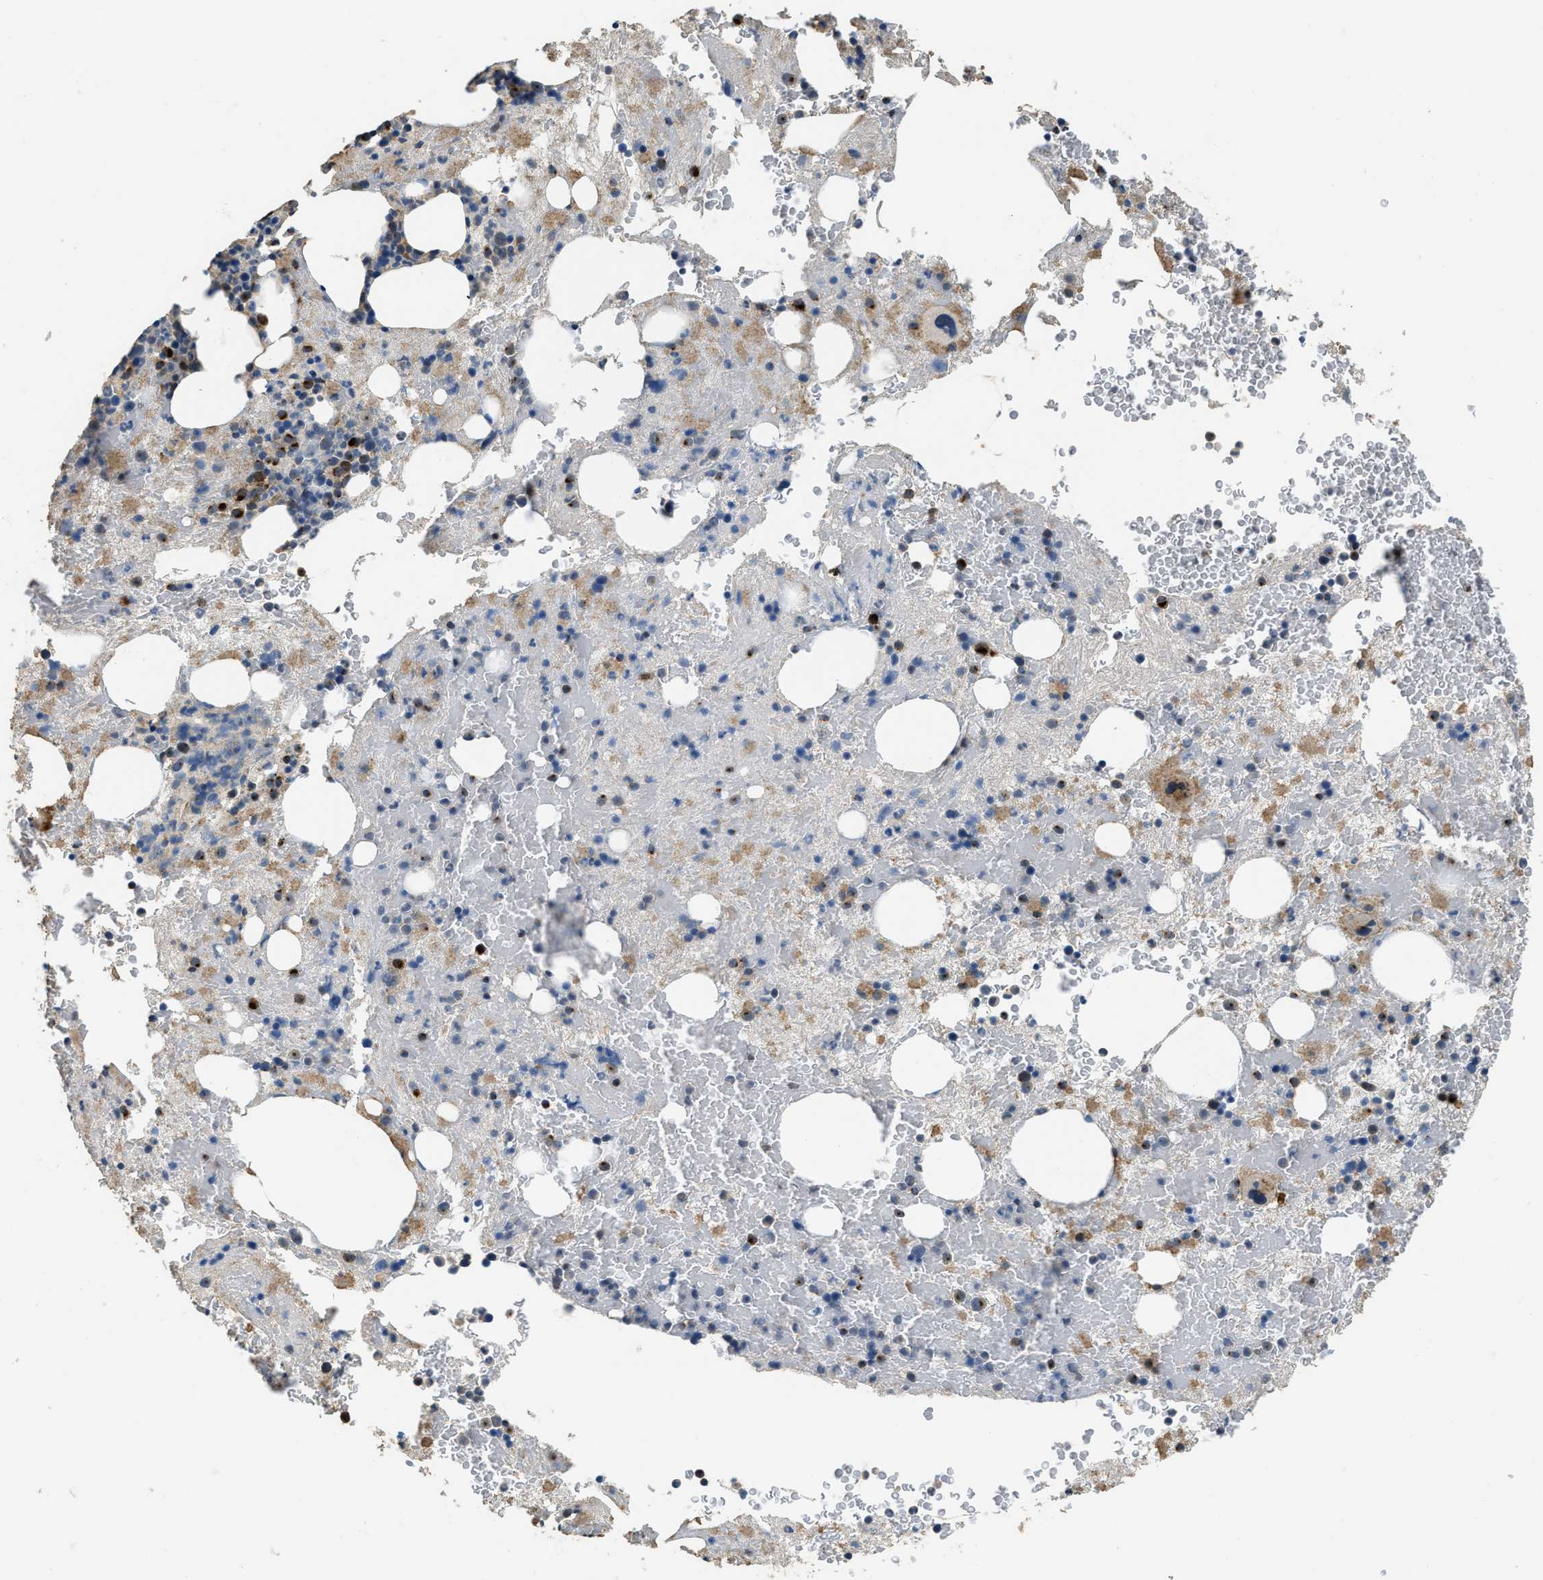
{"staining": {"intensity": "strong", "quantity": "<25%", "location": "cytoplasmic/membranous"}, "tissue": "bone marrow", "cell_type": "Hematopoietic cells", "image_type": "normal", "snomed": [{"axis": "morphology", "description": "Normal tissue, NOS"}, {"axis": "morphology", "description": "Inflammation, NOS"}, {"axis": "topography", "description": "Bone marrow"}], "caption": "IHC of benign bone marrow exhibits medium levels of strong cytoplasmic/membranous staining in about <25% of hematopoietic cells. Using DAB (3,3'-diaminobenzidine) (brown) and hematoxylin (blue) stains, captured at high magnification using brightfield microscopy.", "gene": "IPO7", "patient": {"sex": "male", "age": 63}}